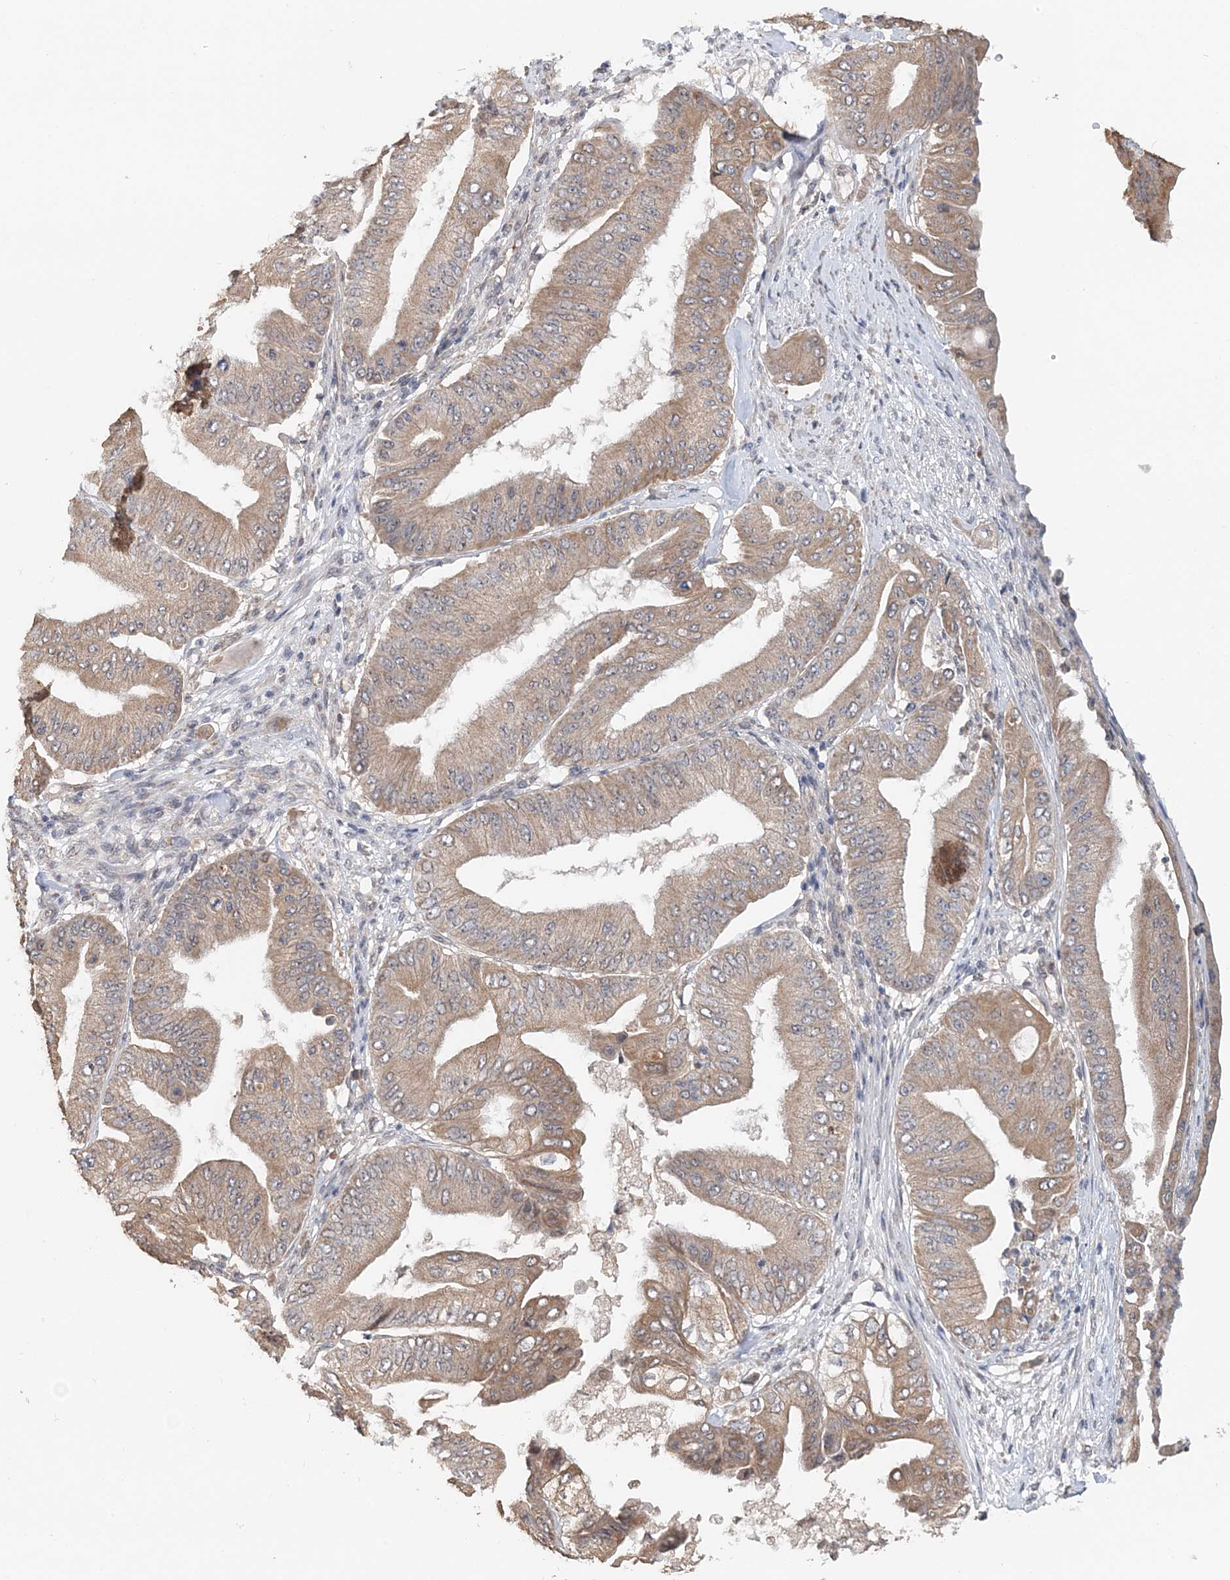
{"staining": {"intensity": "moderate", "quantity": ">75%", "location": "cytoplasmic/membranous"}, "tissue": "pancreatic cancer", "cell_type": "Tumor cells", "image_type": "cancer", "snomed": [{"axis": "morphology", "description": "Adenocarcinoma, NOS"}, {"axis": "topography", "description": "Pancreas"}], "caption": "Immunohistochemistry (IHC) photomicrograph of neoplastic tissue: pancreatic cancer (adenocarcinoma) stained using immunohistochemistry reveals medium levels of moderate protein expression localized specifically in the cytoplasmic/membranous of tumor cells, appearing as a cytoplasmic/membranous brown color.", "gene": "FBXO38", "patient": {"sex": "female", "age": 77}}